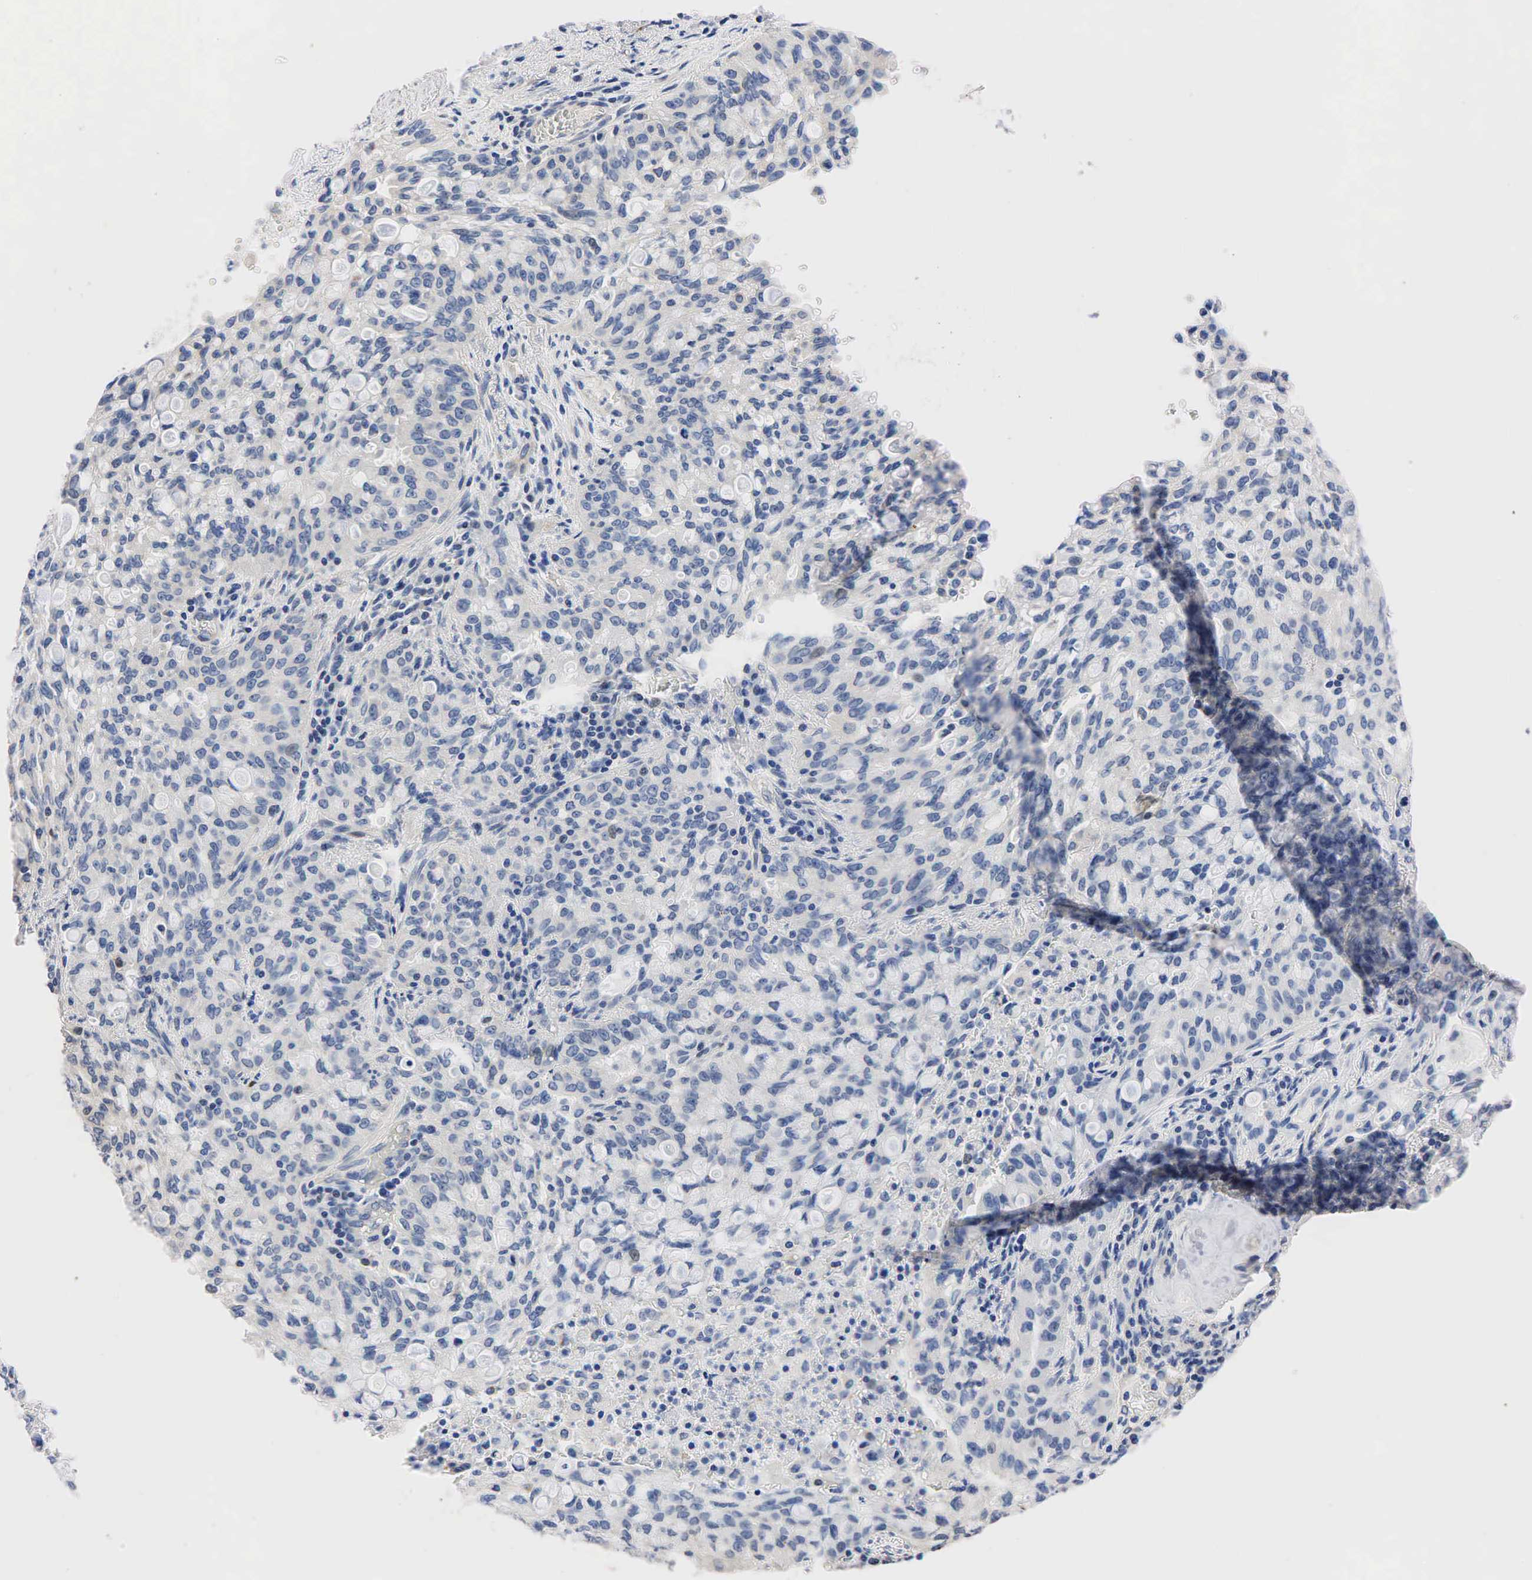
{"staining": {"intensity": "negative", "quantity": "none", "location": "none"}, "tissue": "lung cancer", "cell_type": "Tumor cells", "image_type": "cancer", "snomed": [{"axis": "morphology", "description": "Adenocarcinoma, NOS"}, {"axis": "topography", "description": "Lung"}], "caption": "This micrograph is of lung cancer (adenocarcinoma) stained with immunohistochemistry to label a protein in brown with the nuclei are counter-stained blue. There is no positivity in tumor cells.", "gene": "PGR", "patient": {"sex": "female", "age": 44}}